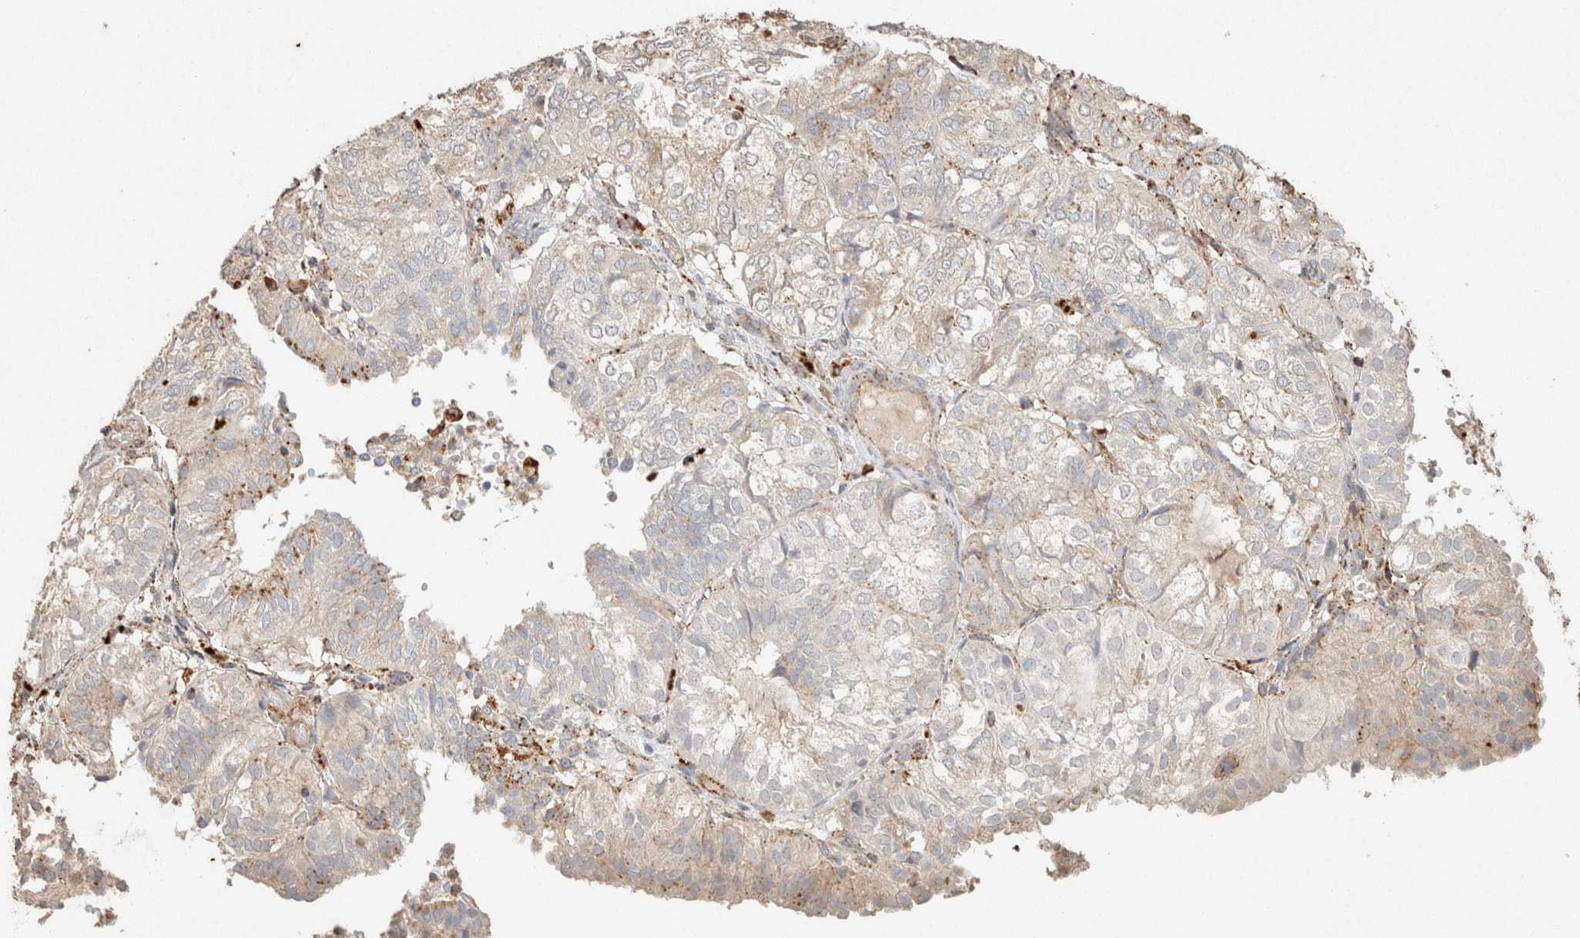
{"staining": {"intensity": "weak", "quantity": "25%-75%", "location": "cytoplasmic/membranous"}, "tissue": "endometrial cancer", "cell_type": "Tumor cells", "image_type": "cancer", "snomed": [{"axis": "morphology", "description": "Adenocarcinoma, NOS"}, {"axis": "topography", "description": "Uterus"}], "caption": "Tumor cells show low levels of weak cytoplasmic/membranous staining in about 25%-75% of cells in endometrial cancer (adenocarcinoma).", "gene": "CTSC", "patient": {"sex": "female", "age": 60}}